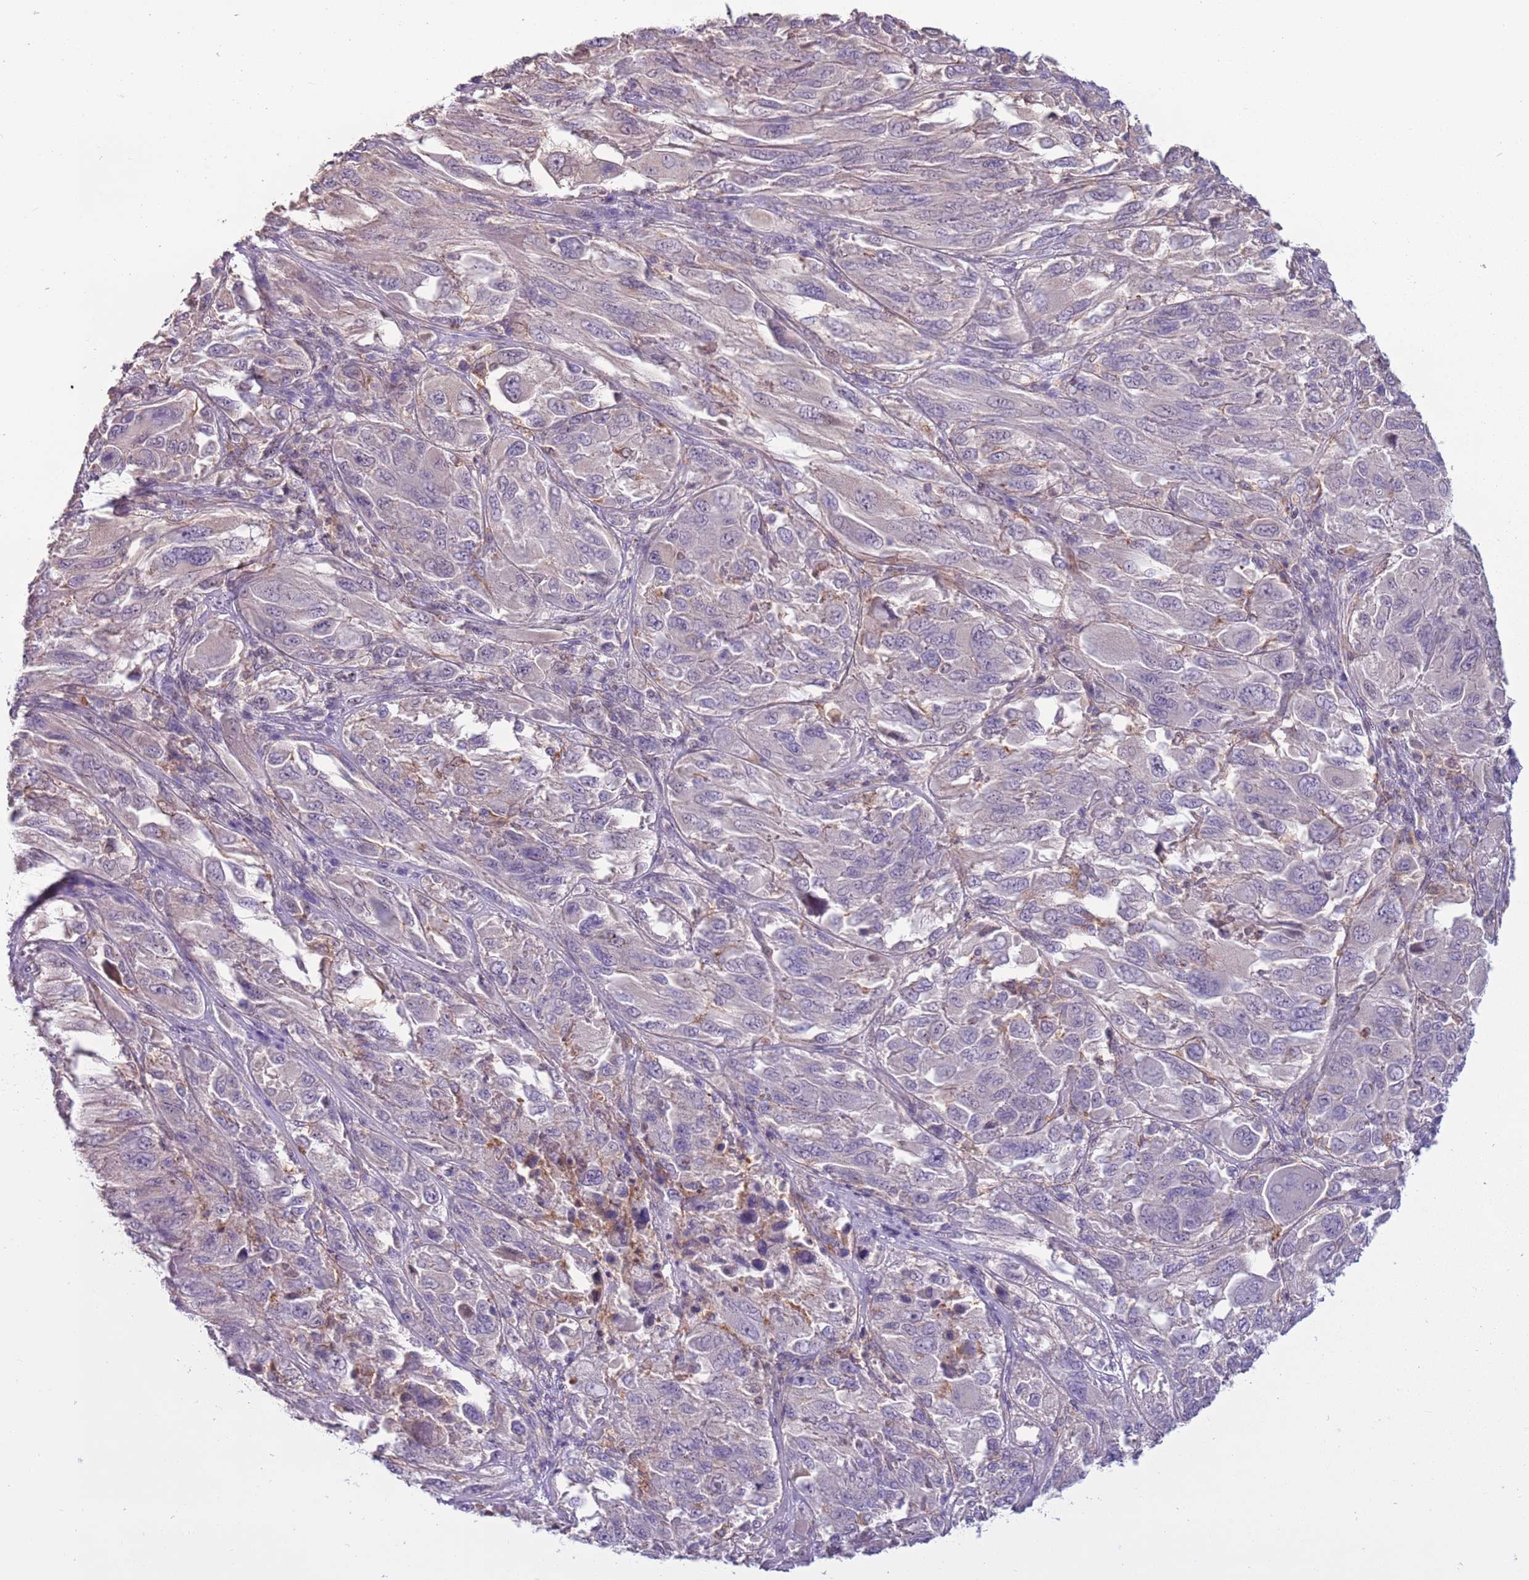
{"staining": {"intensity": "negative", "quantity": "none", "location": "none"}, "tissue": "melanoma", "cell_type": "Tumor cells", "image_type": "cancer", "snomed": [{"axis": "morphology", "description": "Malignant melanoma, NOS"}, {"axis": "topography", "description": "Skin"}], "caption": "The histopathology image reveals no significant staining in tumor cells of melanoma. The staining was performed using DAB (3,3'-diaminobenzidine) to visualize the protein expression in brown, while the nuclei were stained in blue with hematoxylin (Magnification: 20x).", "gene": "CAPN9", "patient": {"sex": "female", "age": 91}}